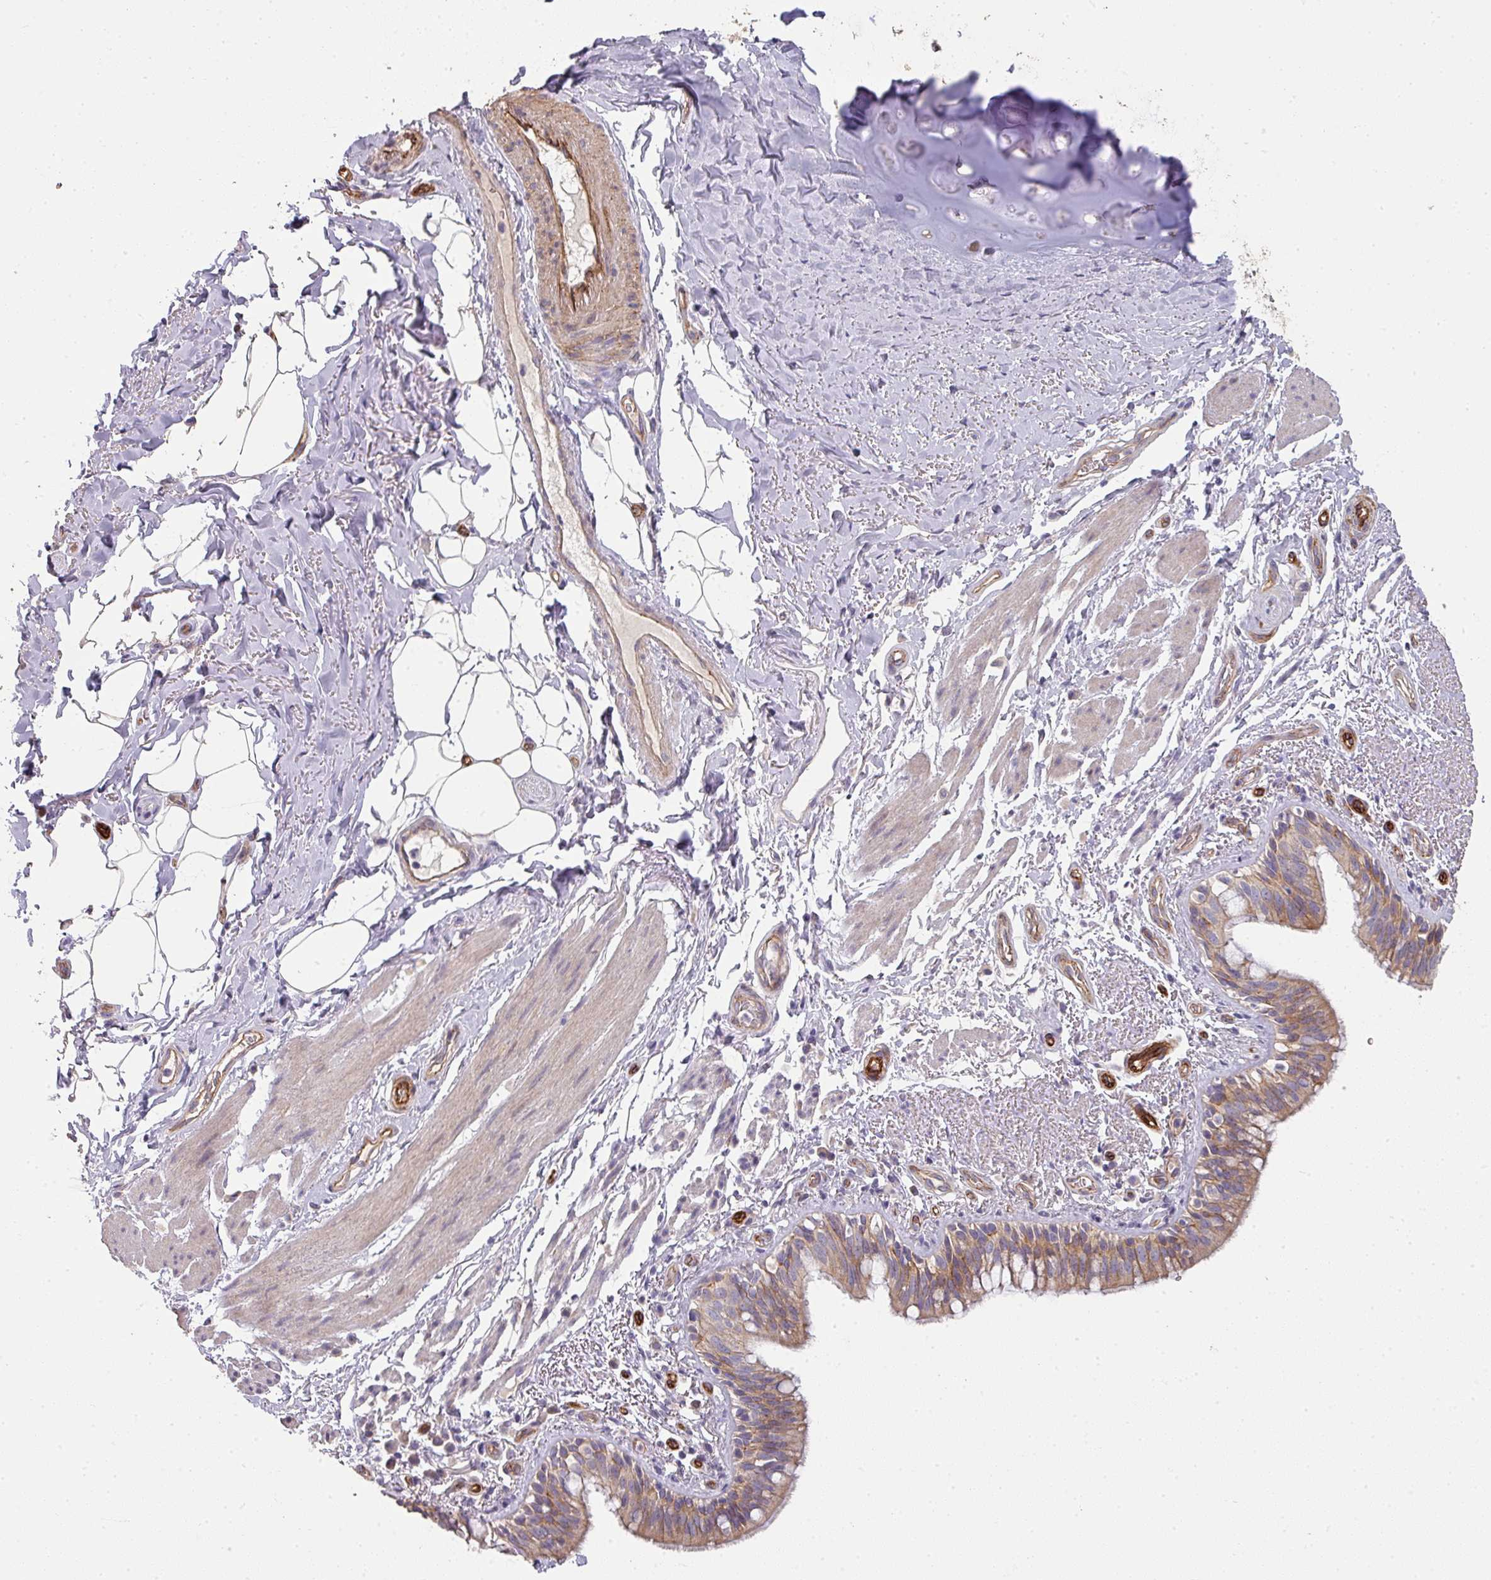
{"staining": {"intensity": "weak", "quantity": "25%-75%", "location": "cytoplasmic/membranous"}, "tissue": "bronchus", "cell_type": "Respiratory epithelial cells", "image_type": "normal", "snomed": [{"axis": "morphology", "description": "Normal tissue, NOS"}, {"axis": "morphology", "description": "Neoplasm, uncertain whether benign or malignant"}, {"axis": "topography", "description": "Bronchus"}, {"axis": "topography", "description": "Lung"}], "caption": "A high-resolution photomicrograph shows IHC staining of benign bronchus, which demonstrates weak cytoplasmic/membranous expression in about 25%-75% of respiratory epithelial cells.", "gene": "PCDH1", "patient": {"sex": "male", "age": 55}}